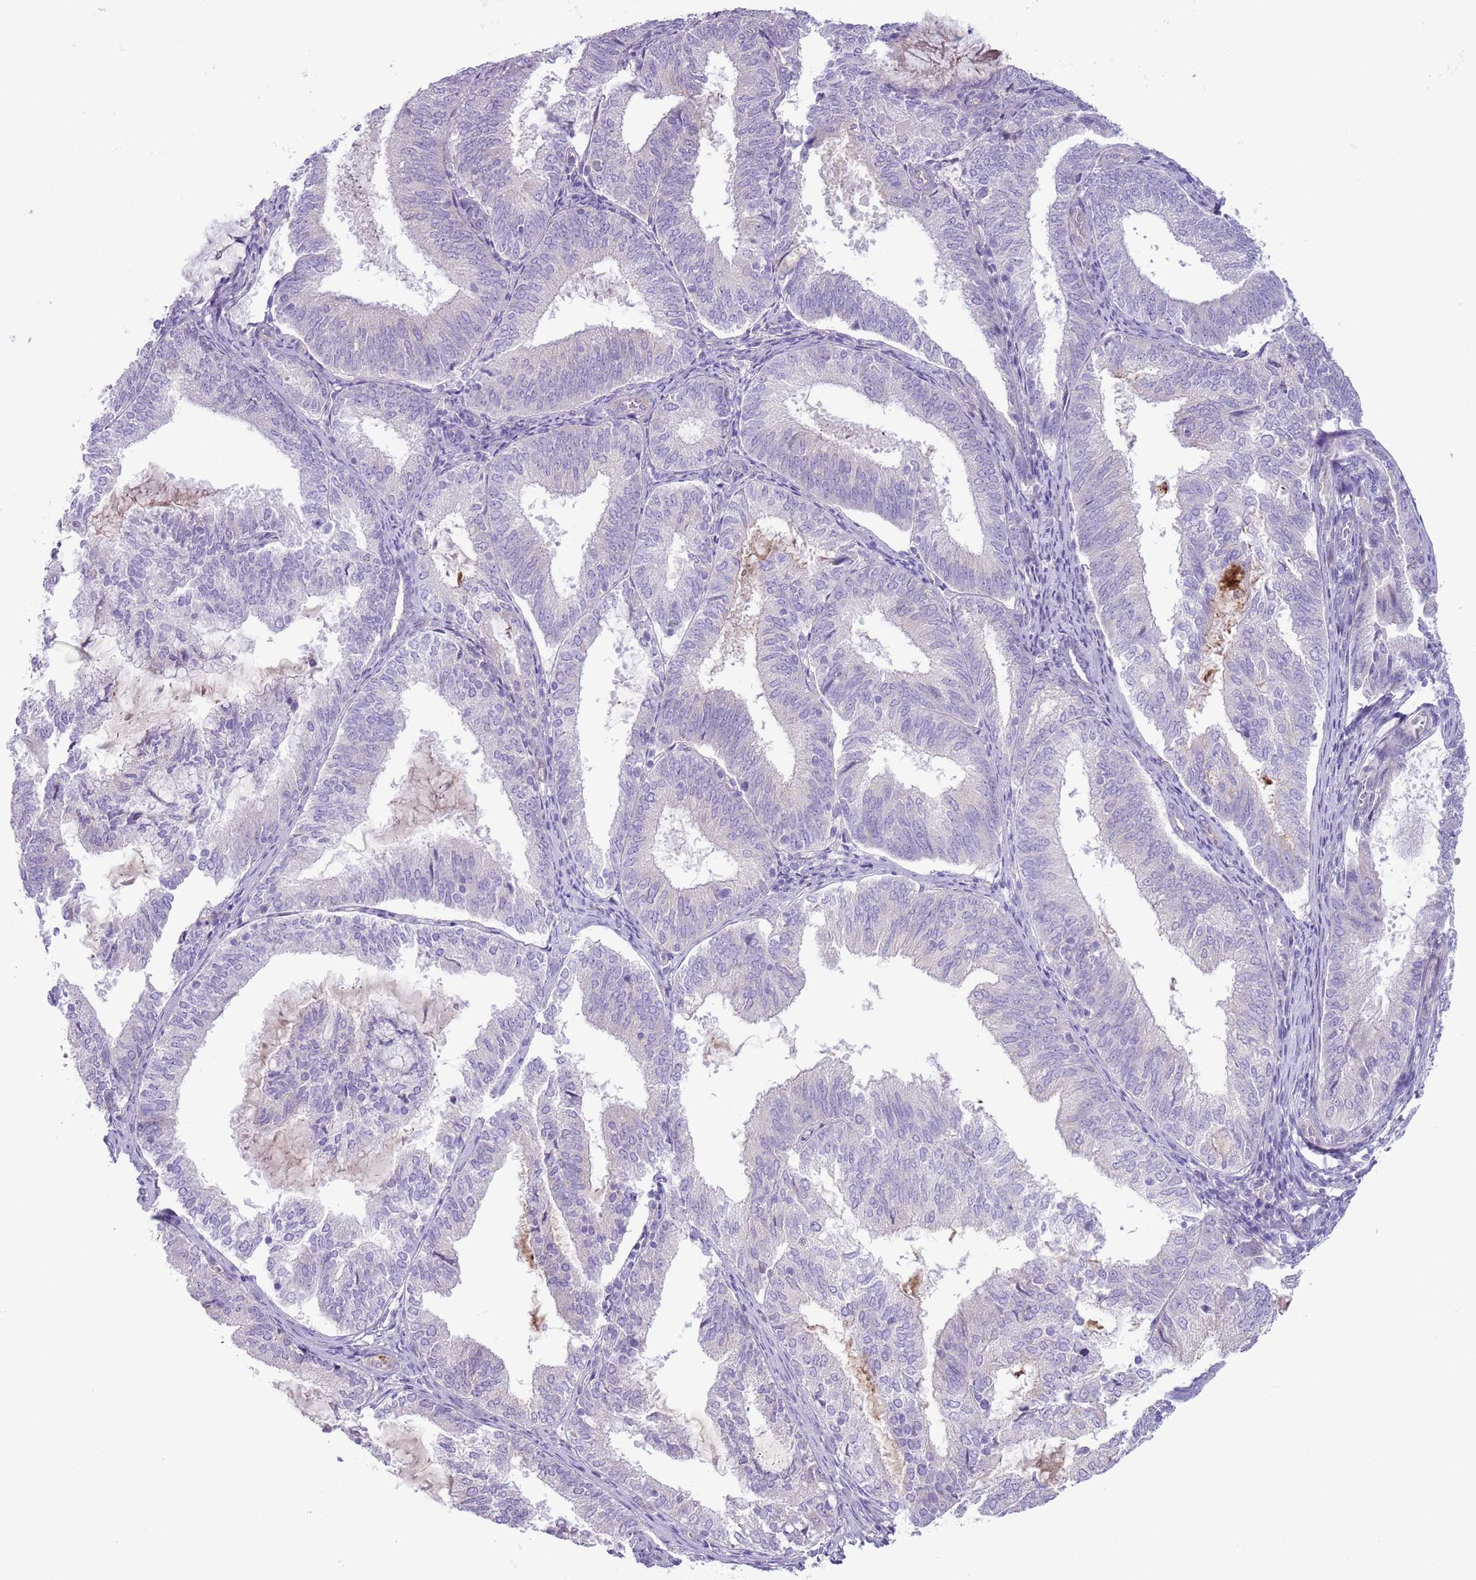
{"staining": {"intensity": "negative", "quantity": "none", "location": "none"}, "tissue": "endometrial cancer", "cell_type": "Tumor cells", "image_type": "cancer", "snomed": [{"axis": "morphology", "description": "Adenocarcinoma, NOS"}, {"axis": "topography", "description": "Endometrium"}], "caption": "This is an immunohistochemistry photomicrograph of human endometrial cancer. There is no staining in tumor cells.", "gene": "CFH", "patient": {"sex": "female", "age": 81}}